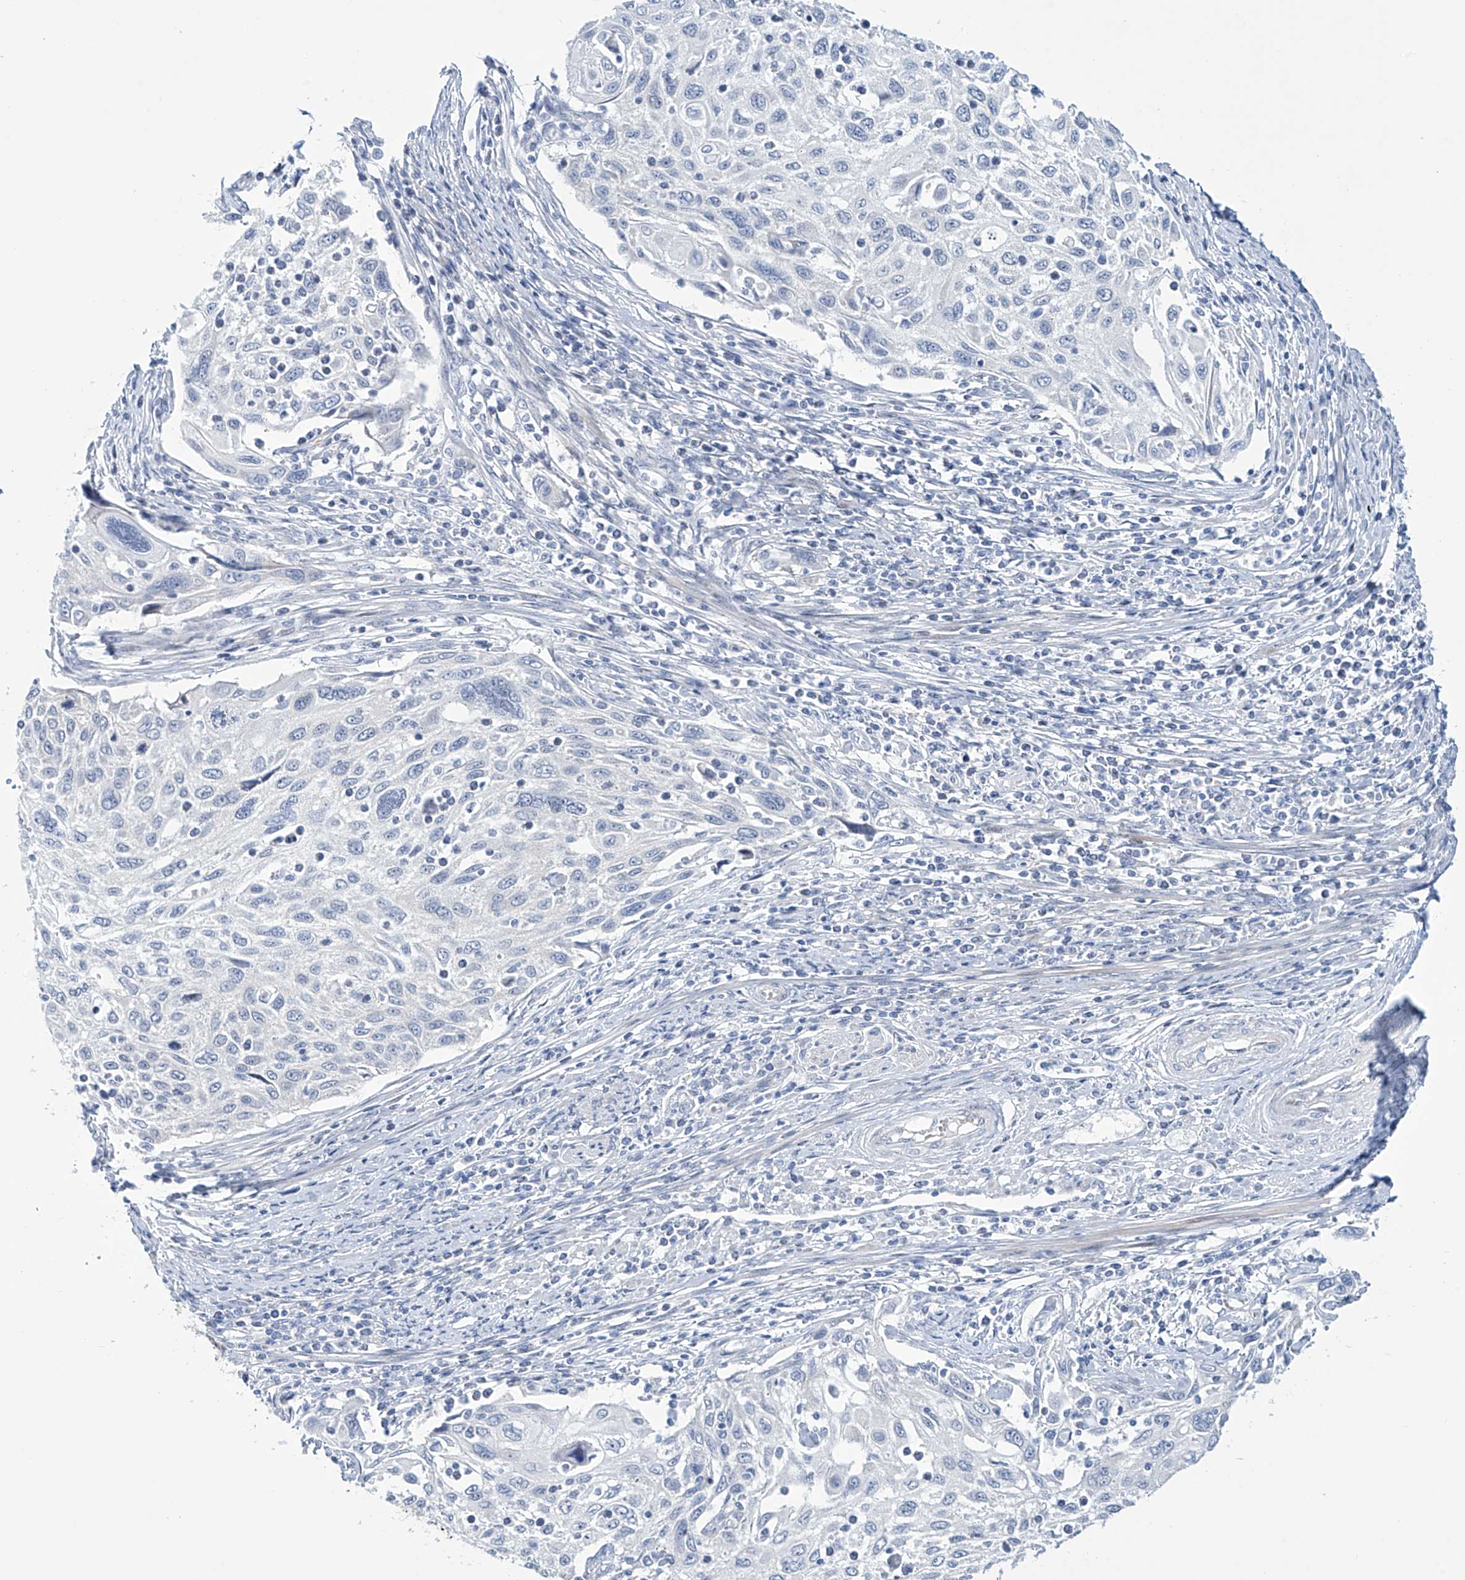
{"staining": {"intensity": "negative", "quantity": "none", "location": "none"}, "tissue": "cervical cancer", "cell_type": "Tumor cells", "image_type": "cancer", "snomed": [{"axis": "morphology", "description": "Squamous cell carcinoma, NOS"}, {"axis": "topography", "description": "Cervix"}], "caption": "IHC histopathology image of neoplastic tissue: human cervical cancer stained with DAB (3,3'-diaminobenzidine) exhibits no significant protein positivity in tumor cells.", "gene": "TRIM60", "patient": {"sex": "female", "age": 70}}